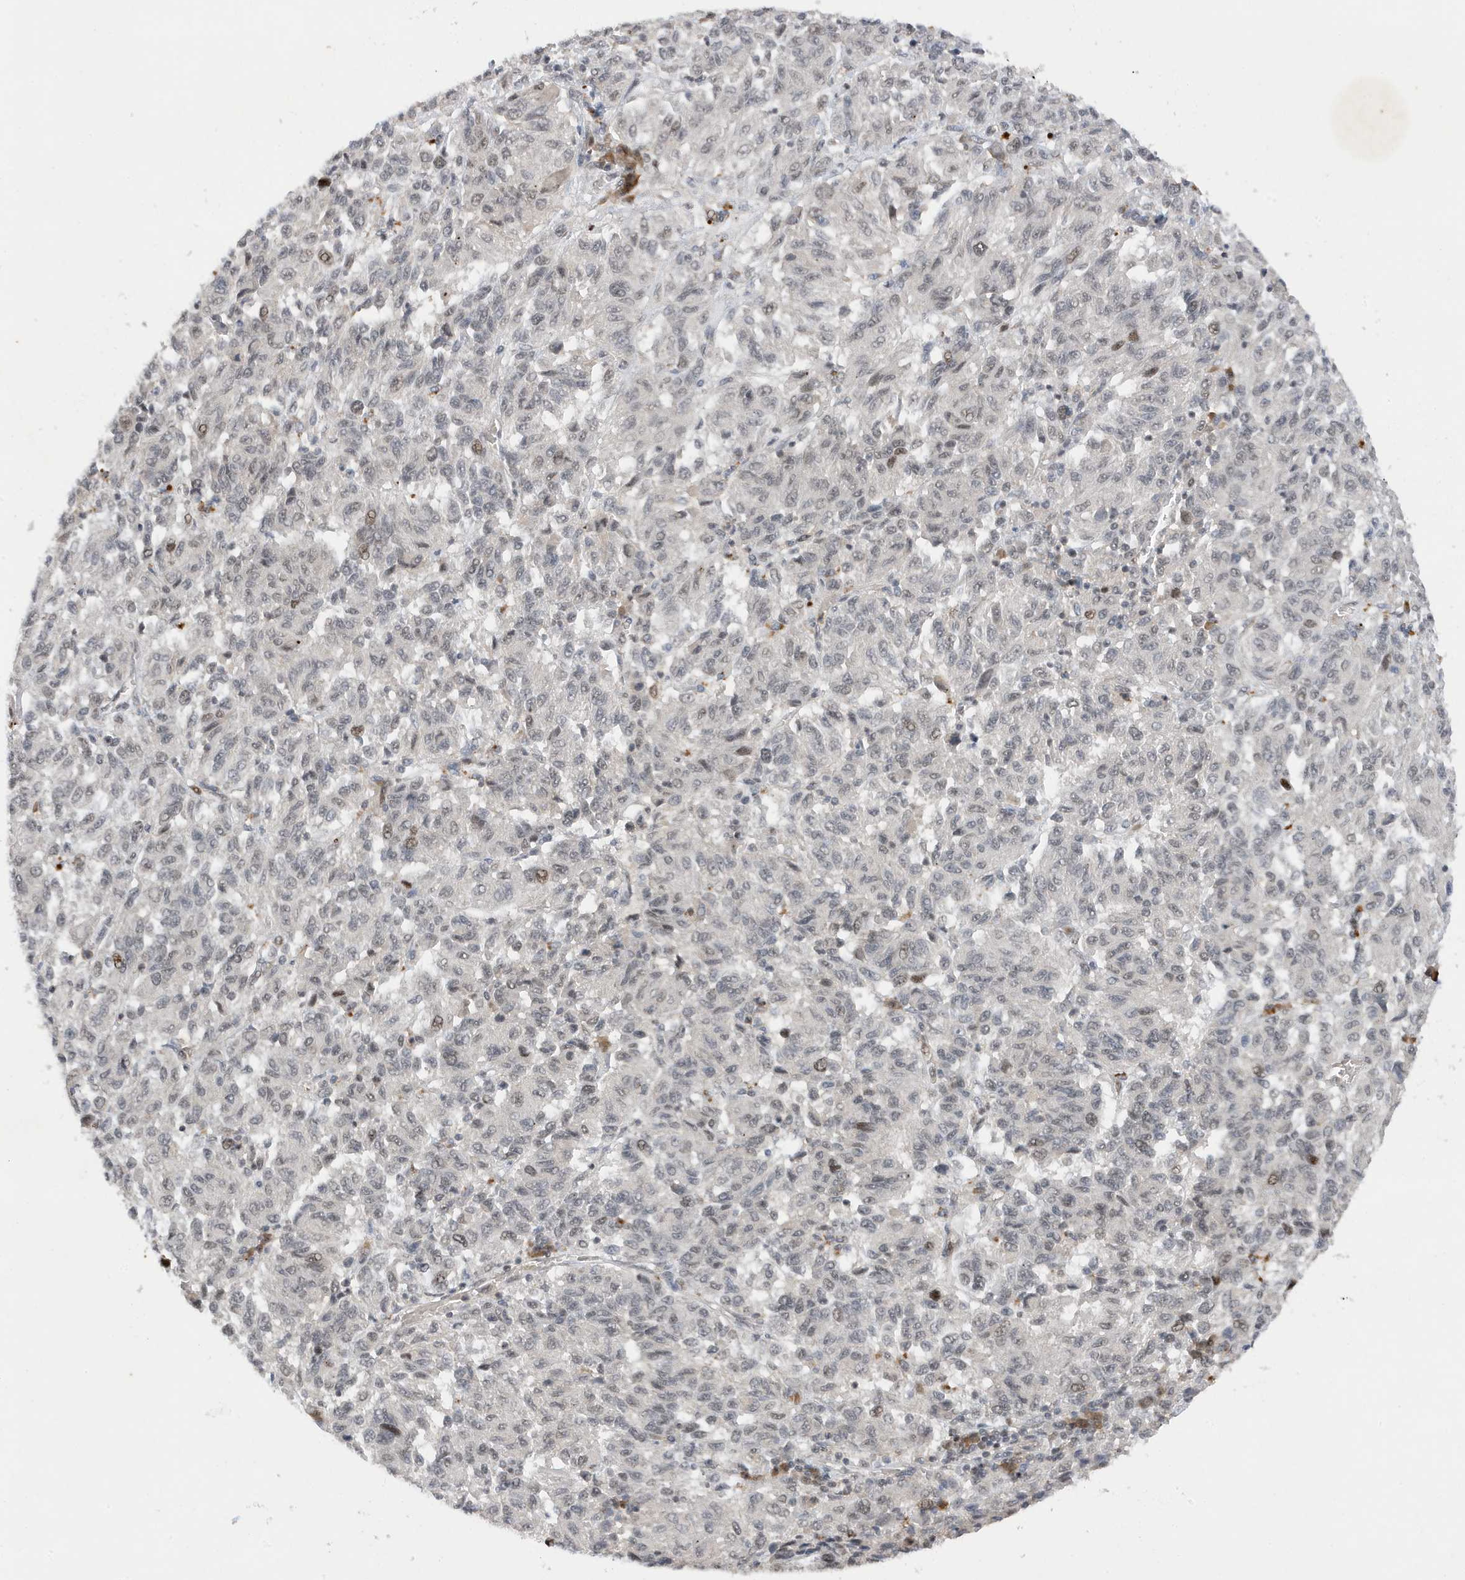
{"staining": {"intensity": "weak", "quantity": "<25%", "location": "nuclear"}, "tissue": "melanoma", "cell_type": "Tumor cells", "image_type": "cancer", "snomed": [{"axis": "morphology", "description": "Malignant melanoma, Metastatic site"}, {"axis": "topography", "description": "Lung"}], "caption": "Tumor cells are negative for brown protein staining in malignant melanoma (metastatic site).", "gene": "MAST3", "patient": {"sex": "male", "age": 64}}